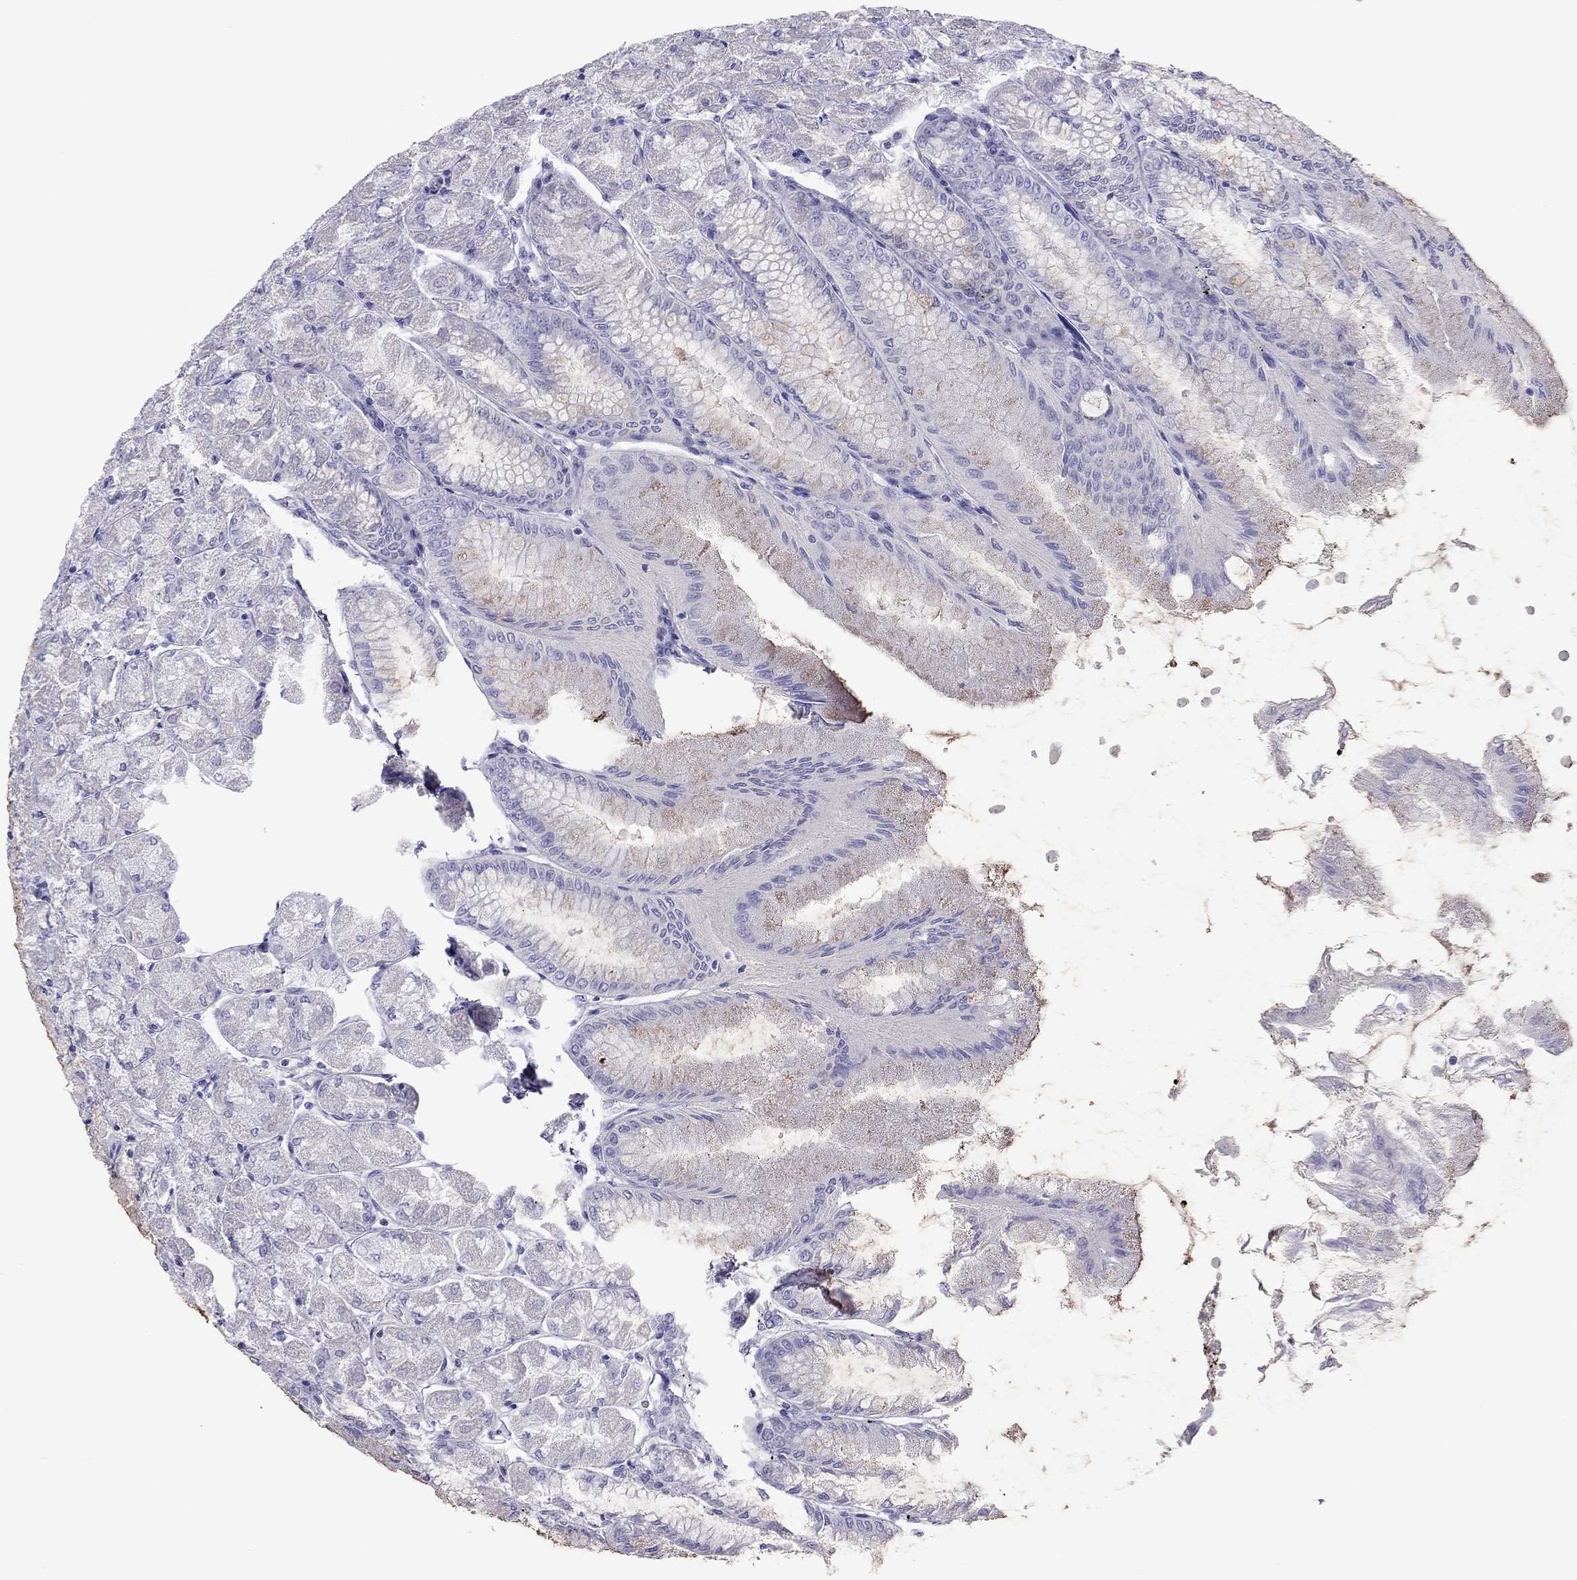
{"staining": {"intensity": "negative", "quantity": "none", "location": "none"}, "tissue": "stomach", "cell_type": "Glandular cells", "image_type": "normal", "snomed": [{"axis": "morphology", "description": "Normal tissue, NOS"}, {"axis": "topography", "description": "Stomach, upper"}], "caption": "This micrograph is of normal stomach stained with IHC to label a protein in brown with the nuclei are counter-stained blue. There is no positivity in glandular cells. (DAB immunohistochemistry with hematoxylin counter stain).", "gene": "FSCN3", "patient": {"sex": "male", "age": 60}}